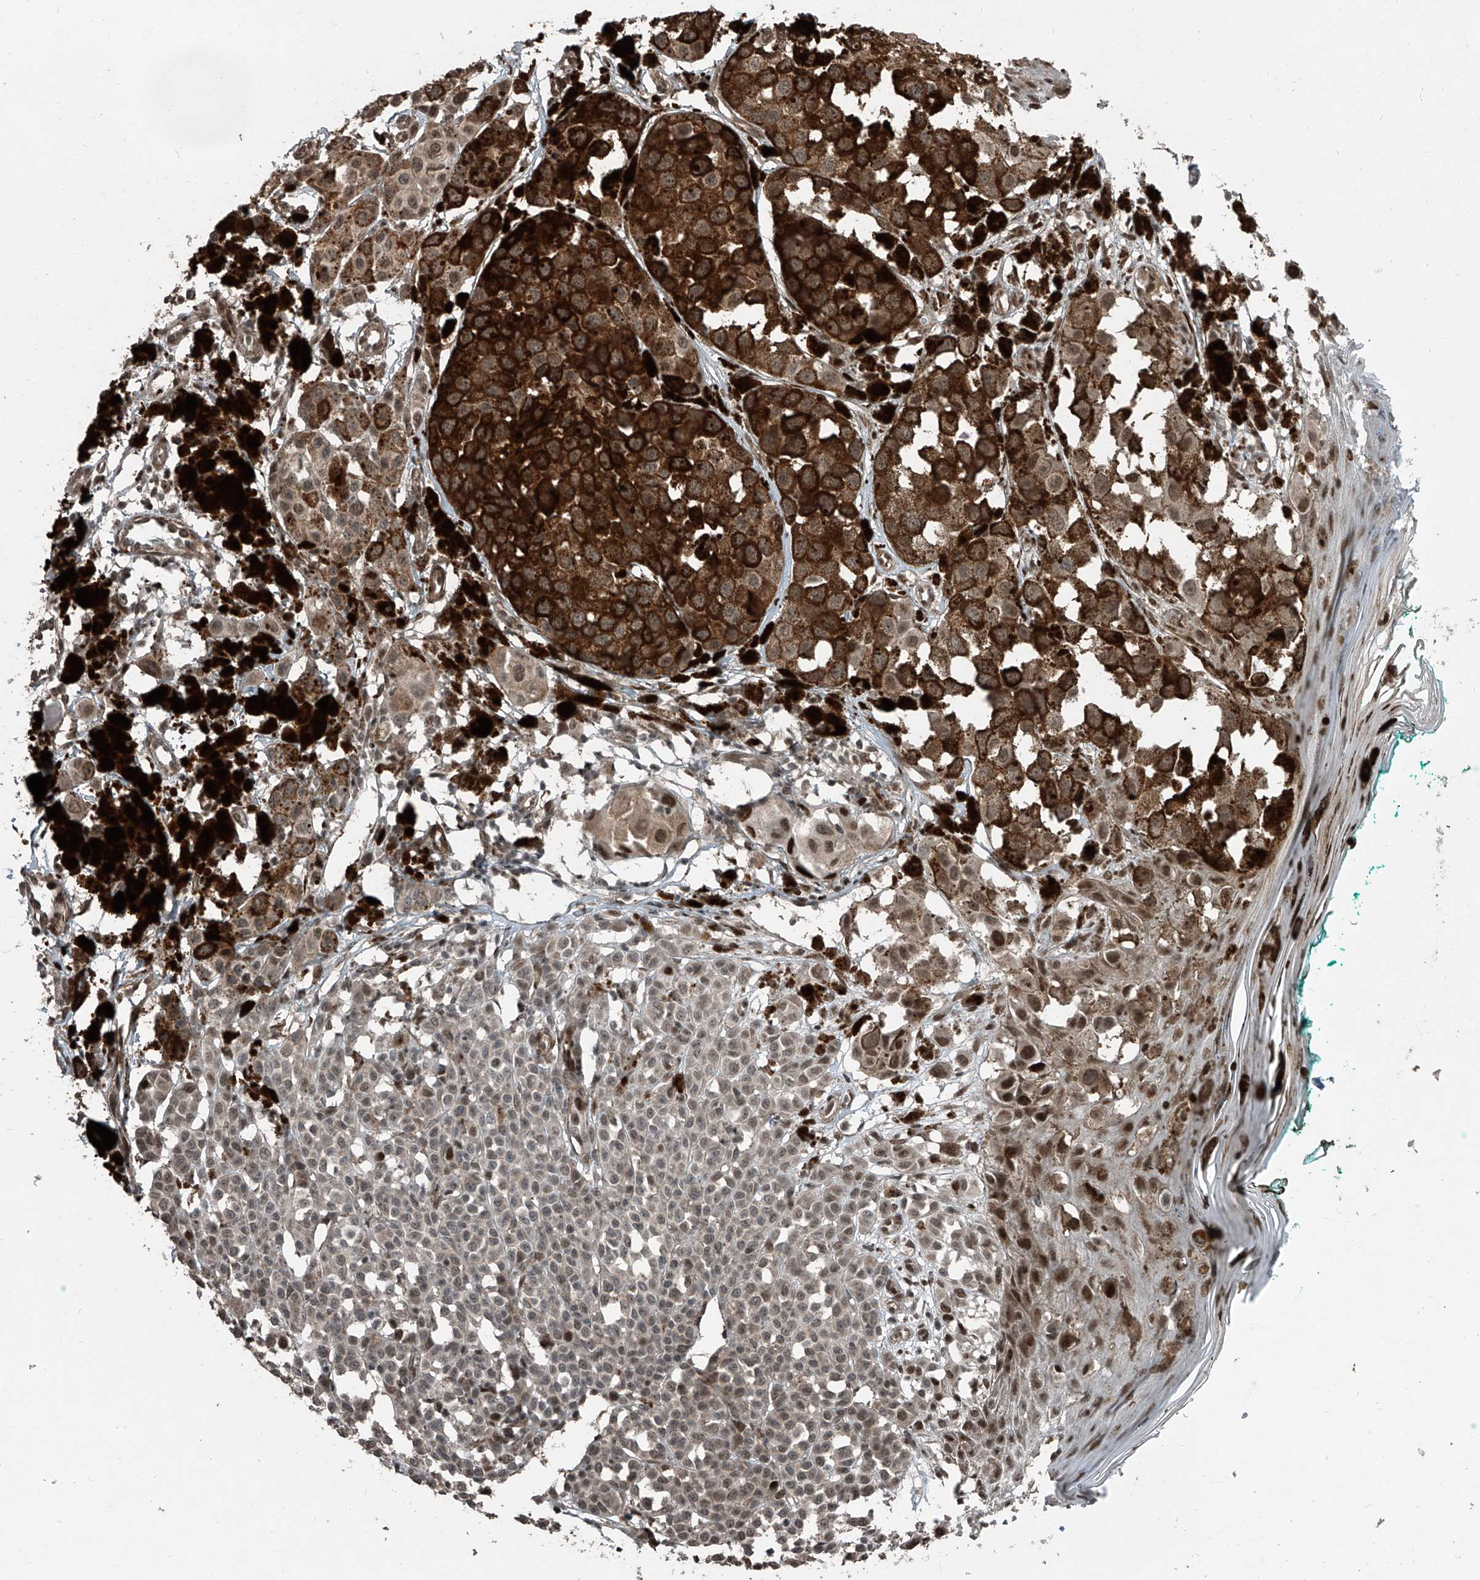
{"staining": {"intensity": "strong", "quantity": "25%-75%", "location": "cytoplasmic/membranous,nuclear"}, "tissue": "melanoma", "cell_type": "Tumor cells", "image_type": "cancer", "snomed": [{"axis": "morphology", "description": "Malignant melanoma, NOS"}, {"axis": "topography", "description": "Skin of leg"}], "caption": "Immunohistochemical staining of human melanoma exhibits high levels of strong cytoplasmic/membranous and nuclear protein expression in approximately 25%-75% of tumor cells.", "gene": "ZNF570", "patient": {"sex": "female", "age": 72}}